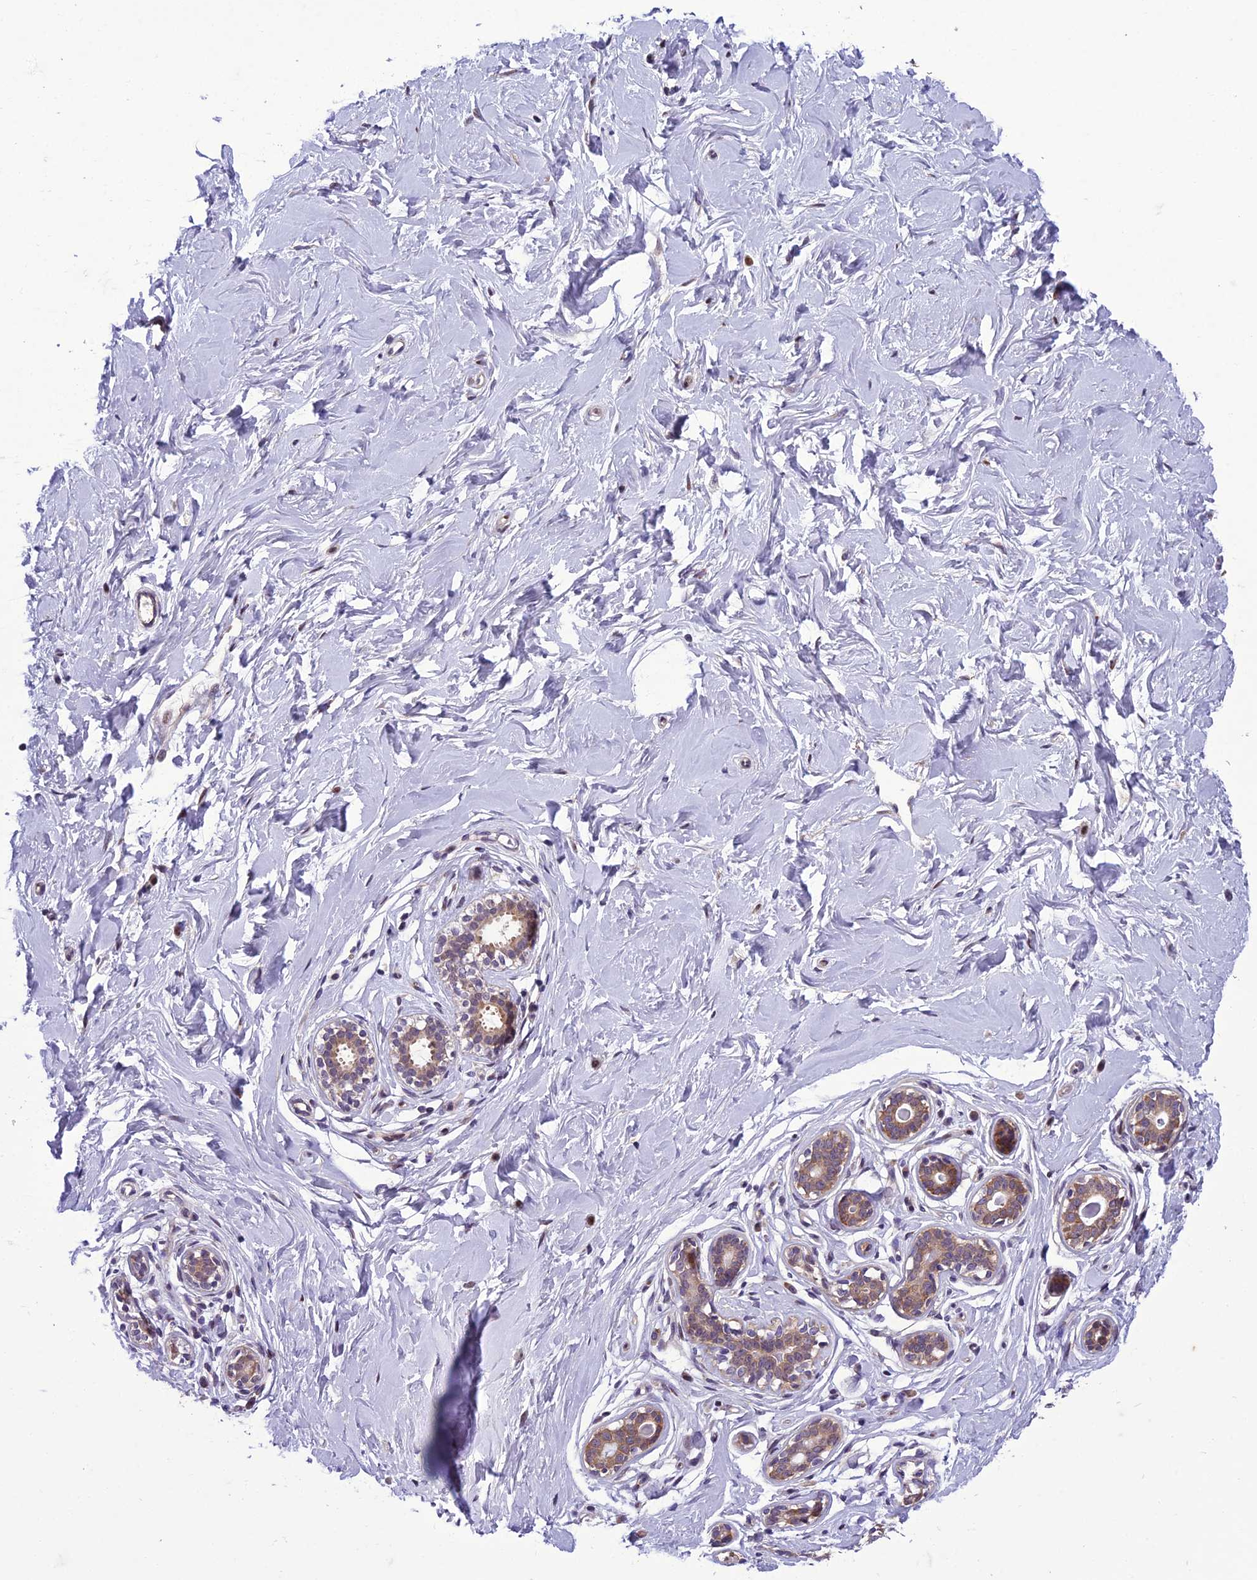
{"staining": {"intensity": "negative", "quantity": "none", "location": "none"}, "tissue": "breast", "cell_type": "Adipocytes", "image_type": "normal", "snomed": [{"axis": "morphology", "description": "Normal tissue, NOS"}, {"axis": "morphology", "description": "Adenoma, NOS"}, {"axis": "topography", "description": "Breast"}], "caption": "A high-resolution micrograph shows immunohistochemistry staining of normal breast, which displays no significant positivity in adipocytes. (Brightfield microscopy of DAB (3,3'-diaminobenzidine) immunohistochemistry (IHC) at high magnification).", "gene": "GAB4", "patient": {"sex": "female", "age": 23}}